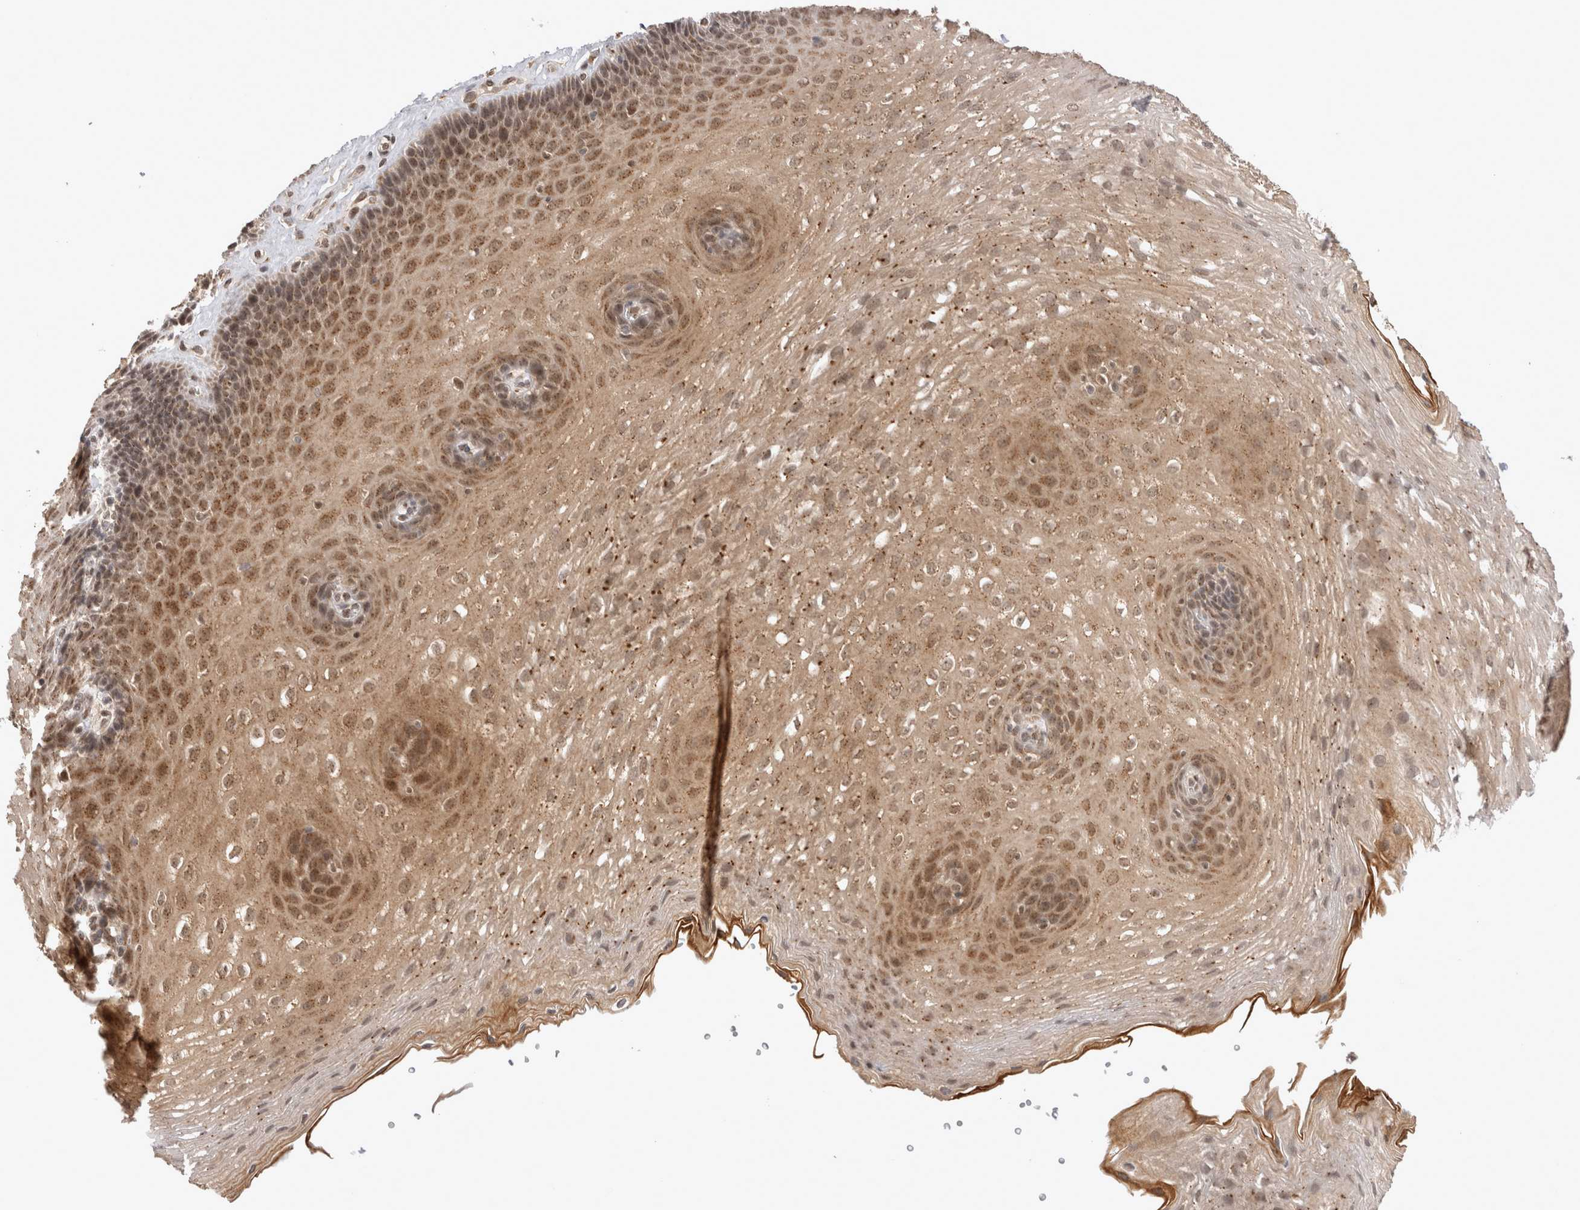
{"staining": {"intensity": "moderate", "quantity": ">75%", "location": "cytoplasmic/membranous,nuclear"}, "tissue": "esophagus", "cell_type": "Squamous epithelial cells", "image_type": "normal", "snomed": [{"axis": "morphology", "description": "Normal tissue, NOS"}, {"axis": "topography", "description": "Esophagus"}], "caption": "High-magnification brightfield microscopy of unremarkable esophagus stained with DAB (brown) and counterstained with hematoxylin (blue). squamous epithelial cells exhibit moderate cytoplasmic/membranous,nuclear staining is identified in about>75% of cells.", "gene": "TMEM65", "patient": {"sex": "female", "age": 66}}